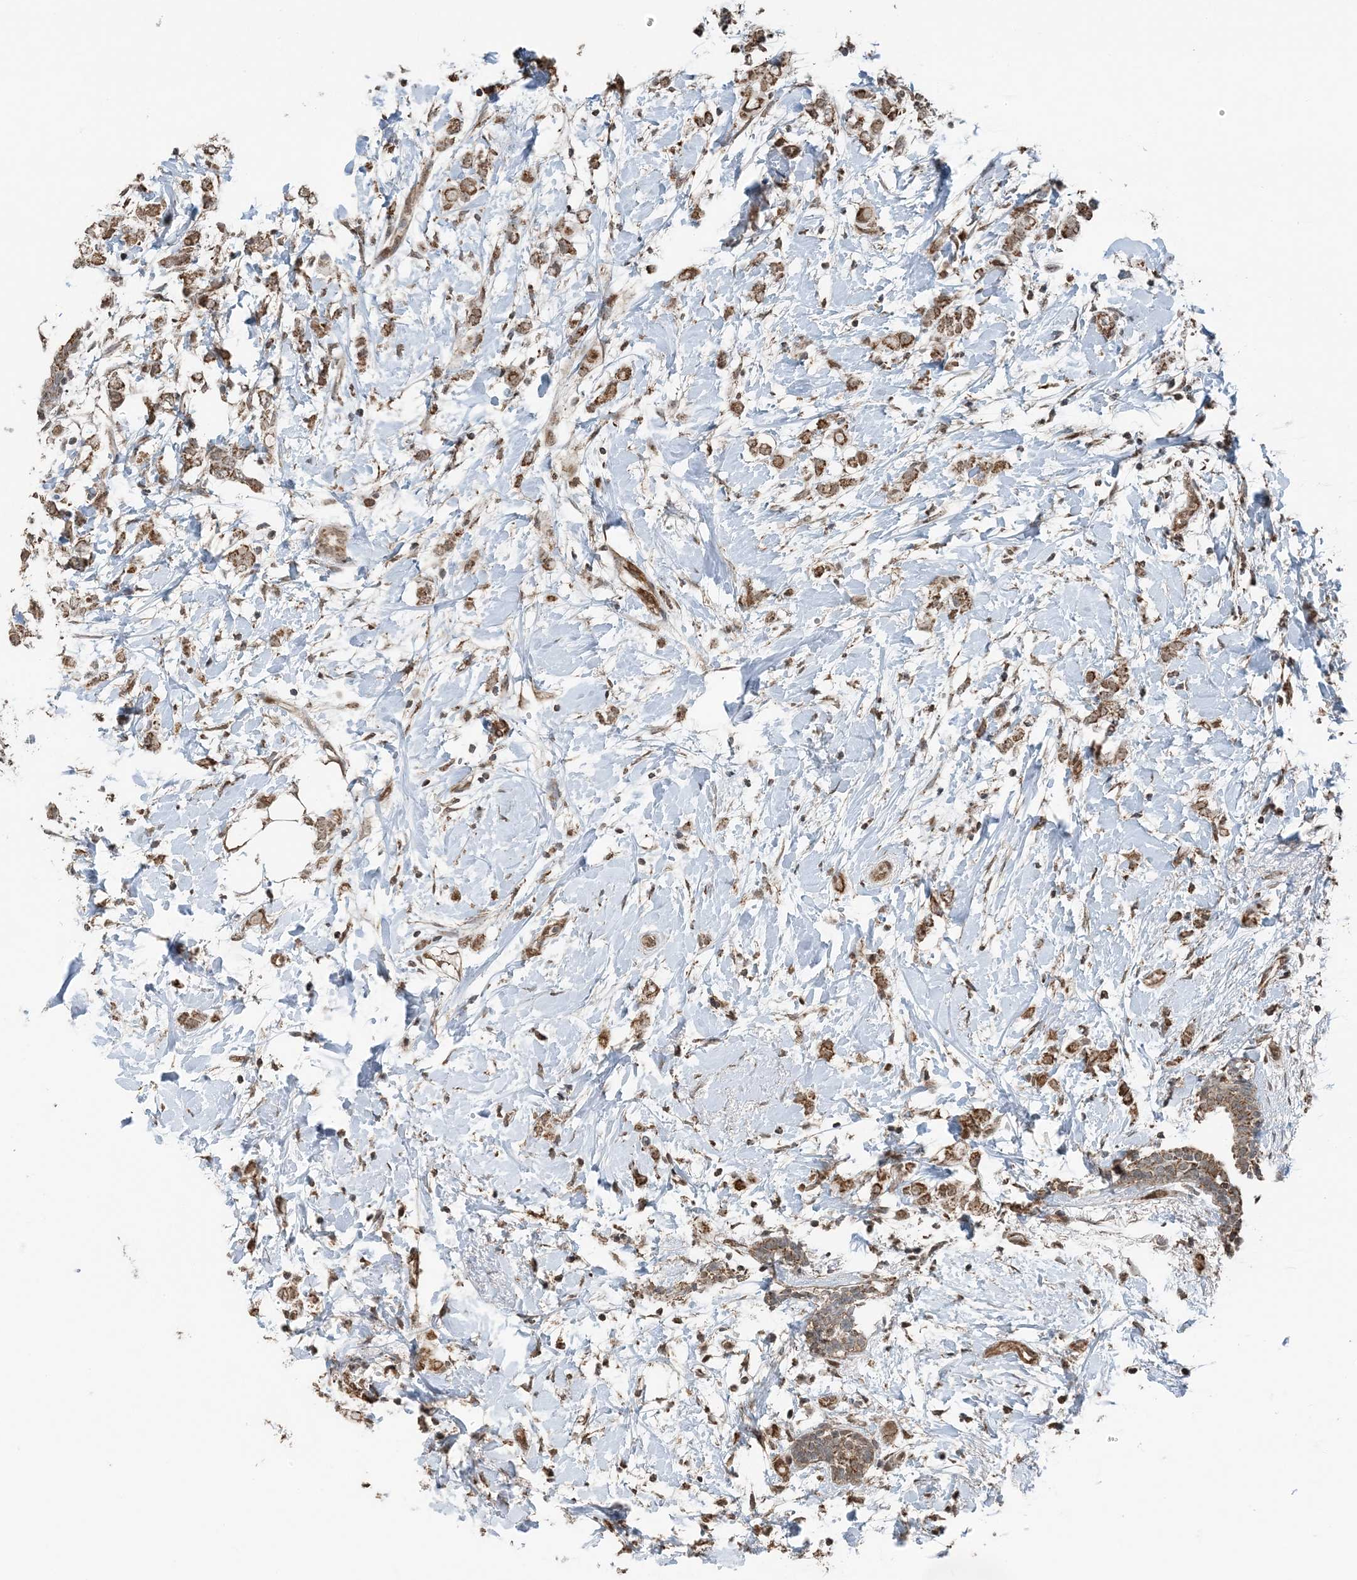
{"staining": {"intensity": "moderate", "quantity": ">75%", "location": "cytoplasmic/membranous"}, "tissue": "breast cancer", "cell_type": "Tumor cells", "image_type": "cancer", "snomed": [{"axis": "morphology", "description": "Normal tissue, NOS"}, {"axis": "morphology", "description": "Lobular carcinoma"}, {"axis": "topography", "description": "Breast"}], "caption": "A histopathology image showing moderate cytoplasmic/membranous expression in about >75% of tumor cells in breast cancer, as visualized by brown immunohistochemical staining.", "gene": "PILRB", "patient": {"sex": "female", "age": 47}}